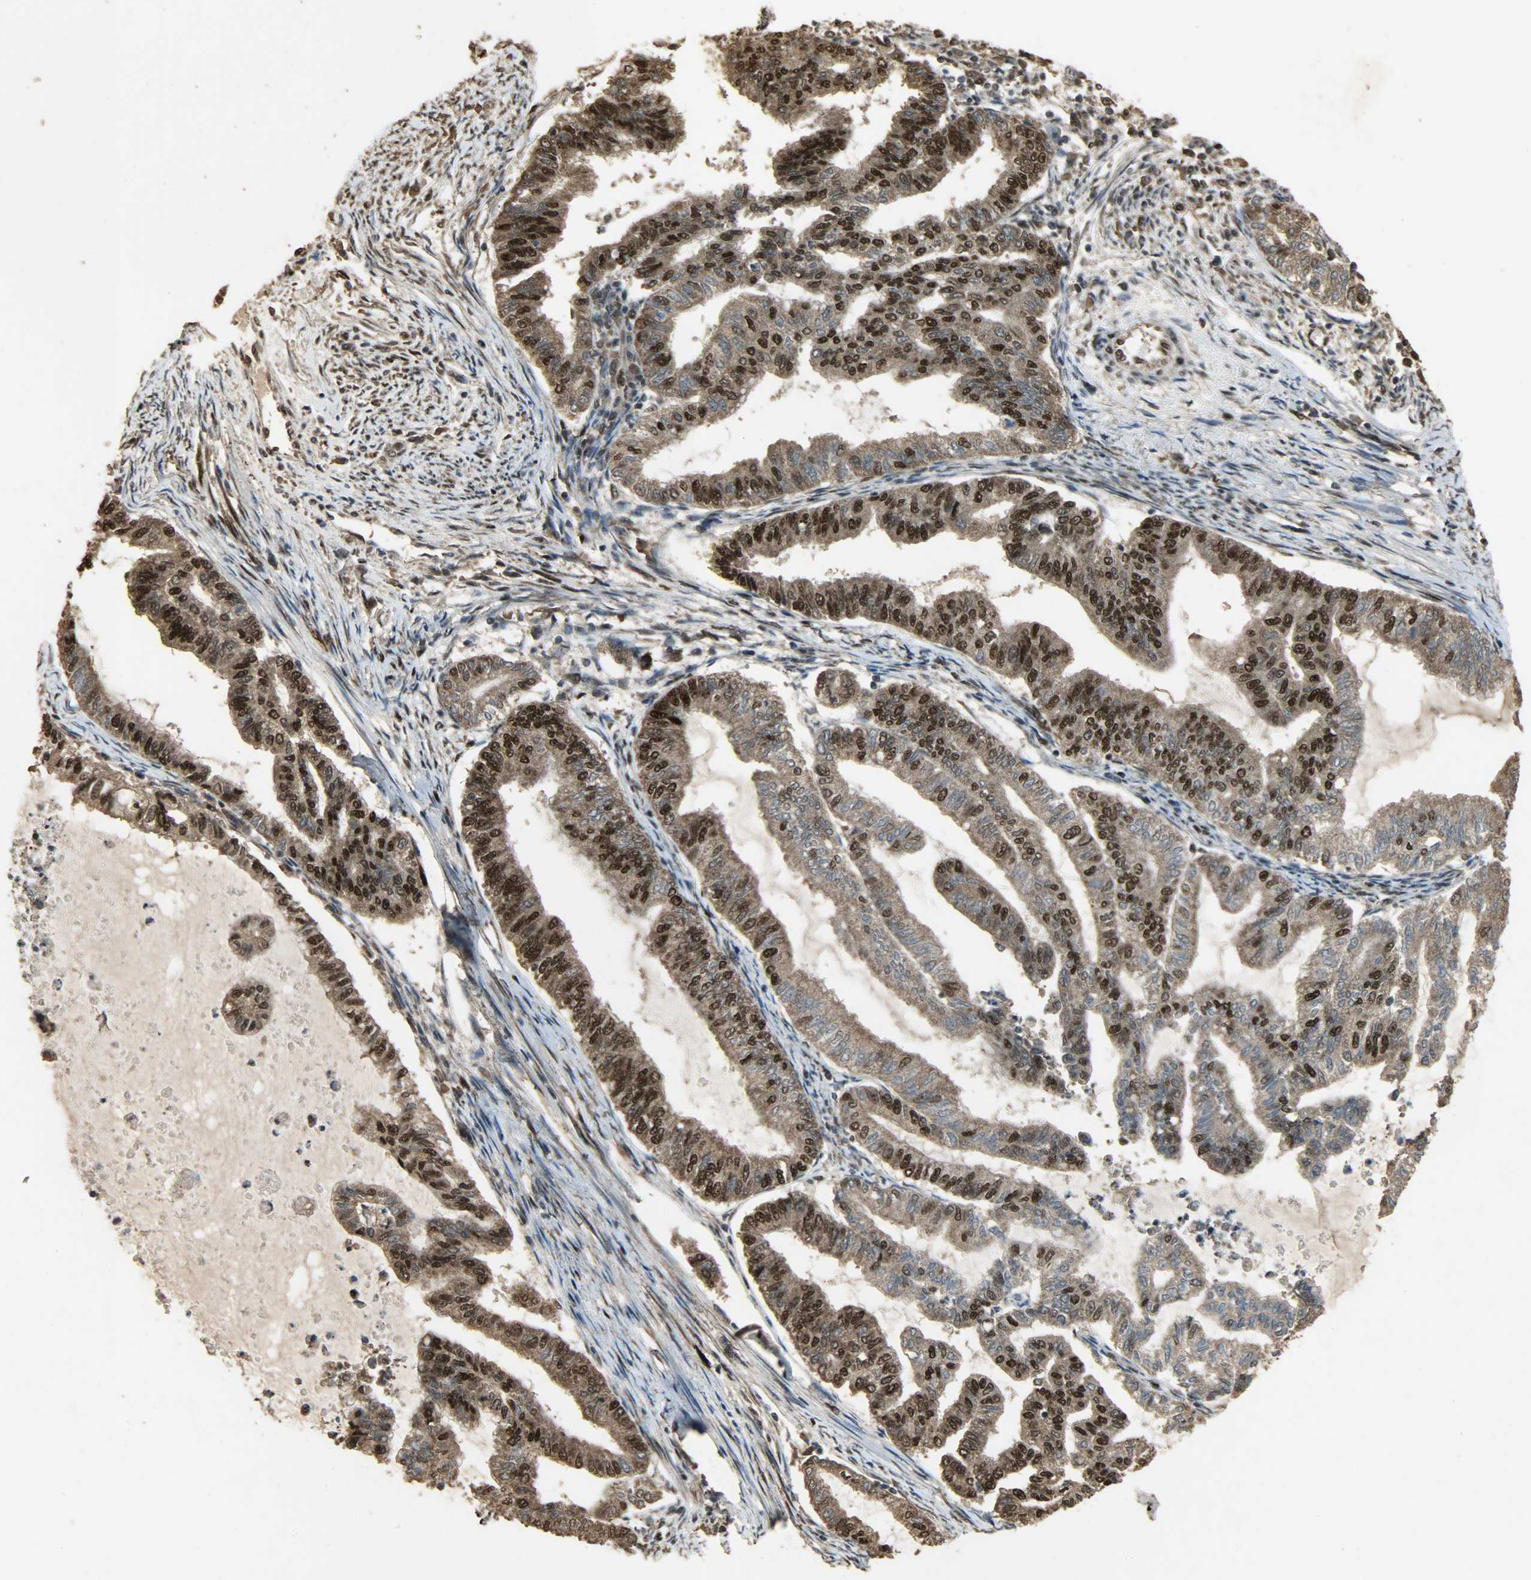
{"staining": {"intensity": "strong", "quantity": ">75%", "location": "cytoplasmic/membranous,nuclear"}, "tissue": "endometrial cancer", "cell_type": "Tumor cells", "image_type": "cancer", "snomed": [{"axis": "morphology", "description": "Adenocarcinoma, NOS"}, {"axis": "topography", "description": "Endometrium"}], "caption": "This photomicrograph demonstrates IHC staining of endometrial cancer, with high strong cytoplasmic/membranous and nuclear expression in approximately >75% of tumor cells.", "gene": "CCNT2", "patient": {"sex": "female", "age": 79}}